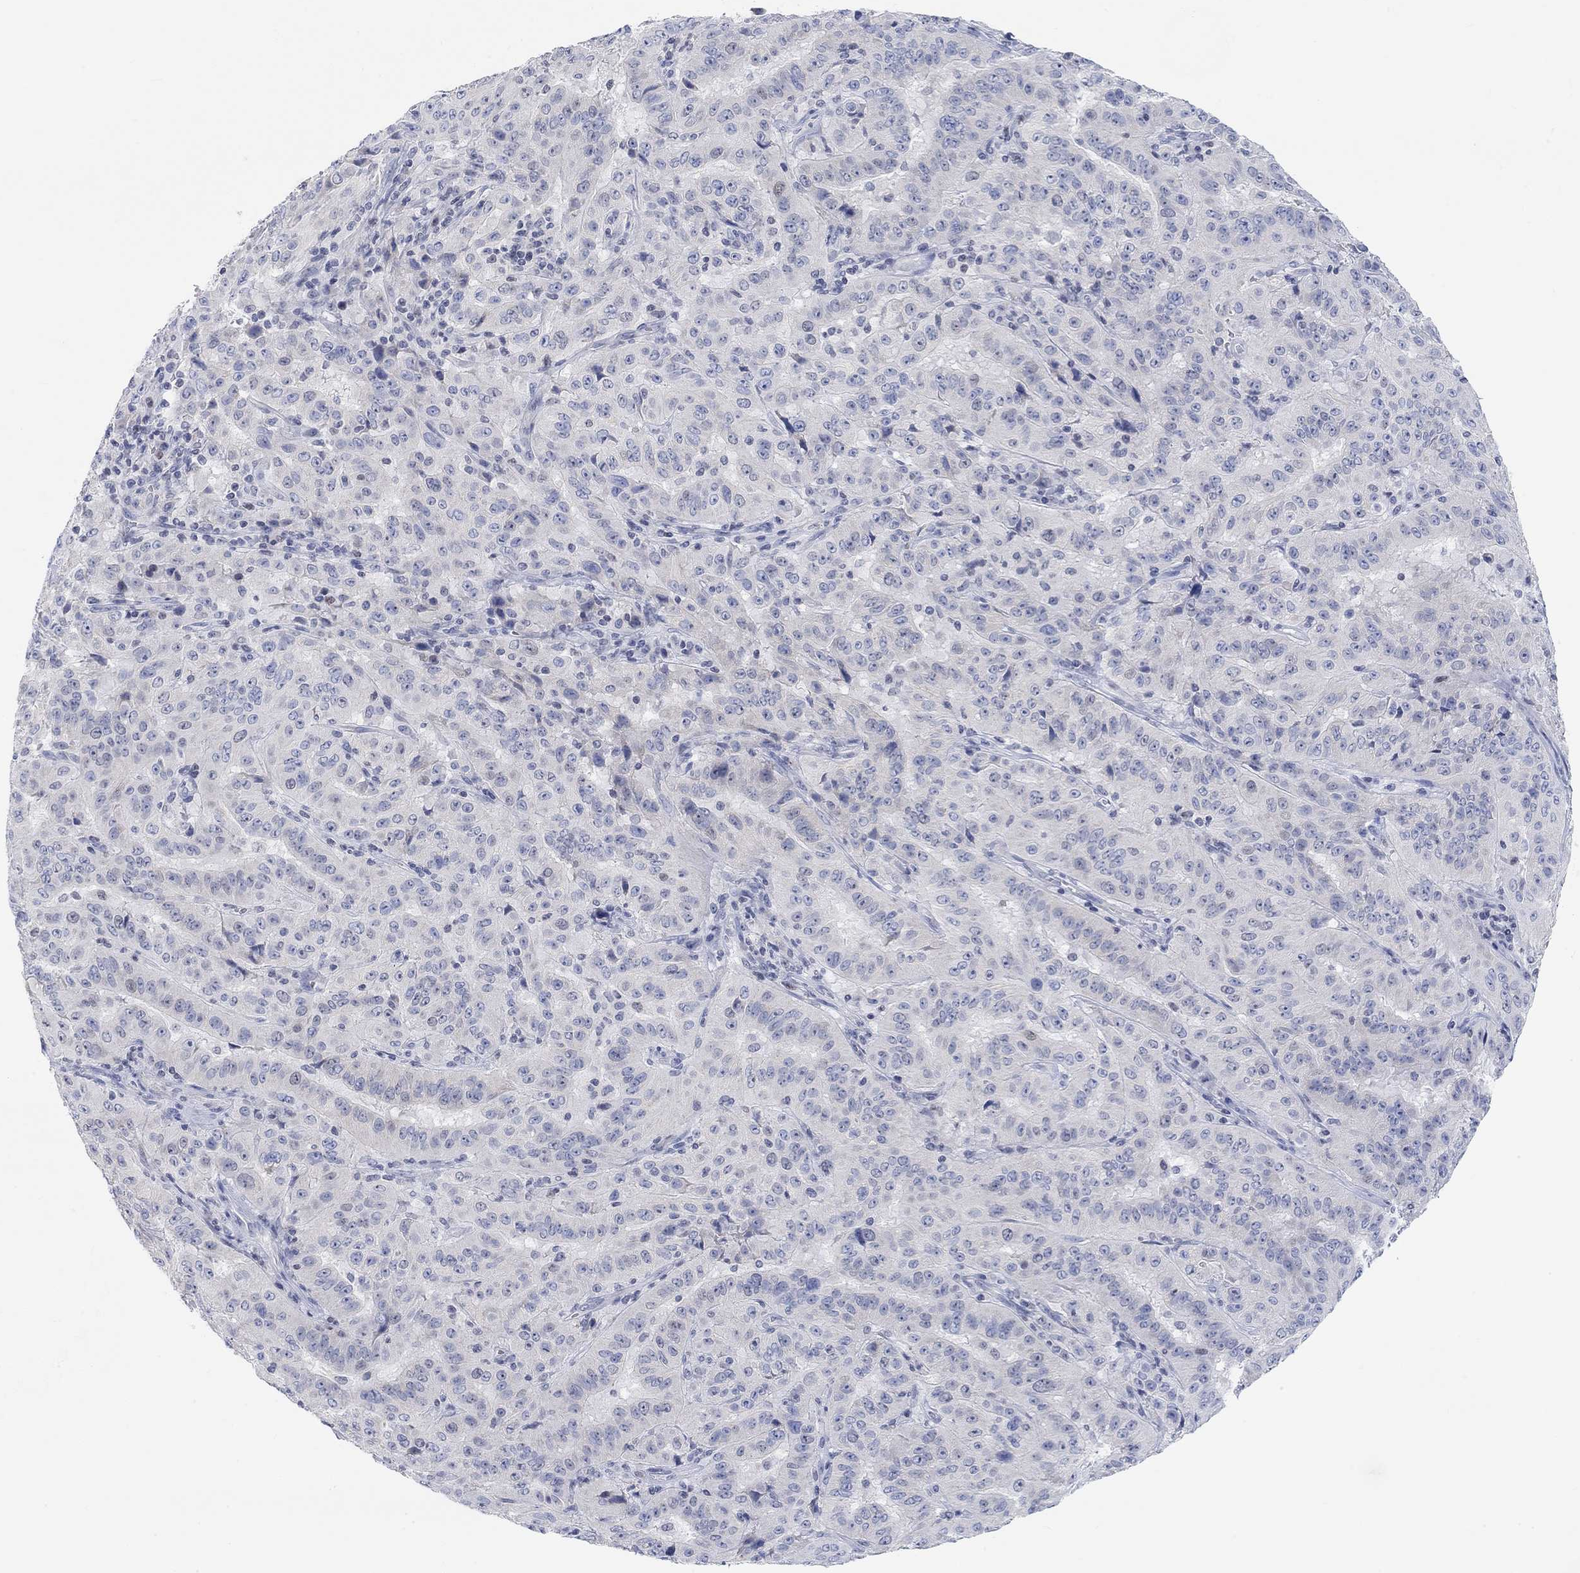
{"staining": {"intensity": "negative", "quantity": "none", "location": "none"}, "tissue": "pancreatic cancer", "cell_type": "Tumor cells", "image_type": "cancer", "snomed": [{"axis": "morphology", "description": "Adenocarcinoma, NOS"}, {"axis": "topography", "description": "Pancreas"}], "caption": "Pancreatic cancer (adenocarcinoma) stained for a protein using immunohistochemistry (IHC) reveals no staining tumor cells.", "gene": "ATP6V1E2", "patient": {"sex": "male", "age": 63}}